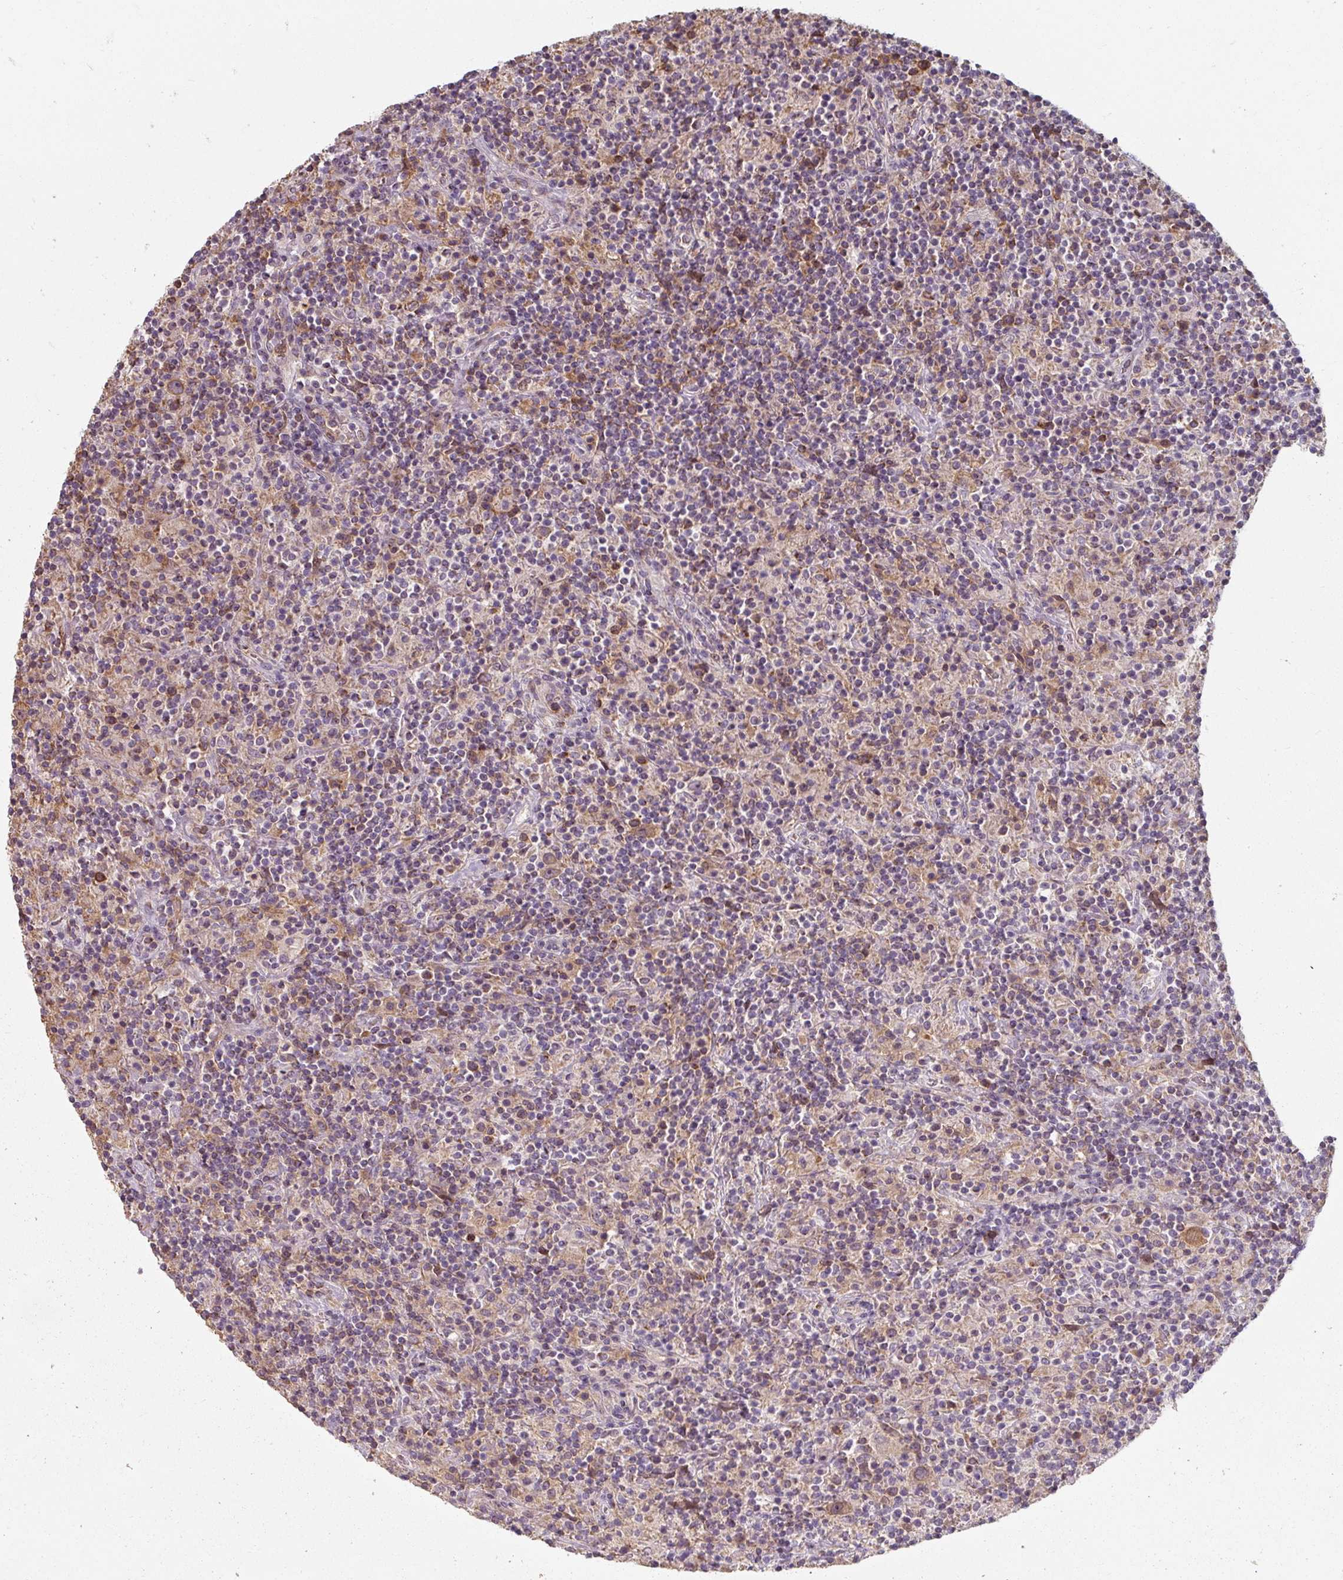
{"staining": {"intensity": "weak", "quantity": "25%-75%", "location": "cytoplasmic/membranous"}, "tissue": "lymphoma", "cell_type": "Tumor cells", "image_type": "cancer", "snomed": [{"axis": "morphology", "description": "Hodgkin's disease, NOS"}, {"axis": "topography", "description": "Lymph node"}], "caption": "Brown immunohistochemical staining in Hodgkin's disease displays weak cytoplasmic/membranous positivity in approximately 25%-75% of tumor cells. Immunohistochemistry stains the protein of interest in brown and the nuclei are stained blue.", "gene": "TSEN54", "patient": {"sex": "male", "age": 70}}